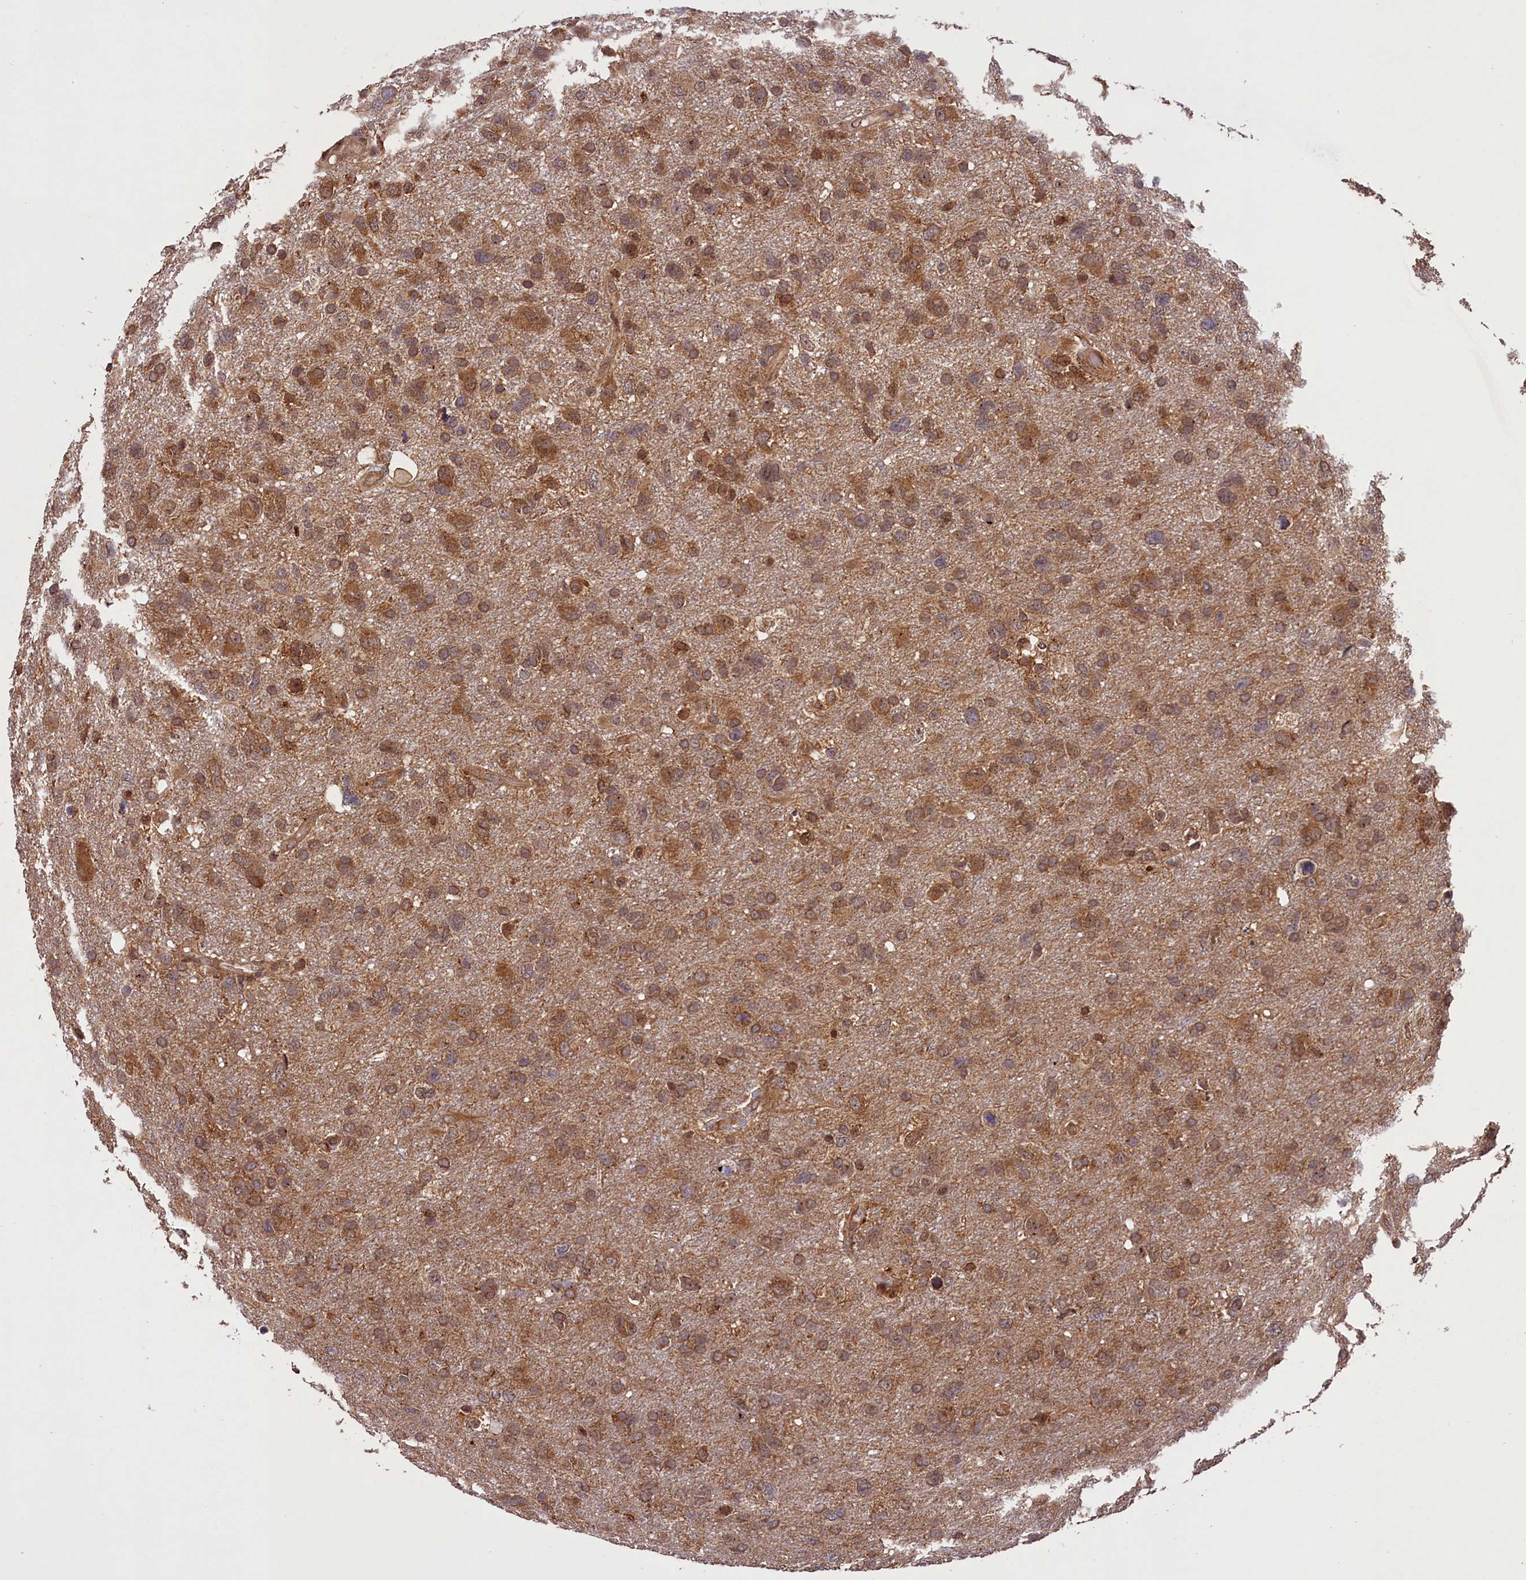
{"staining": {"intensity": "moderate", "quantity": ">75%", "location": "cytoplasmic/membranous"}, "tissue": "glioma", "cell_type": "Tumor cells", "image_type": "cancer", "snomed": [{"axis": "morphology", "description": "Glioma, malignant, High grade"}, {"axis": "topography", "description": "Brain"}], "caption": "A histopathology image showing moderate cytoplasmic/membranous expression in approximately >75% of tumor cells in malignant glioma (high-grade), as visualized by brown immunohistochemical staining.", "gene": "IST1", "patient": {"sex": "male", "age": 61}}